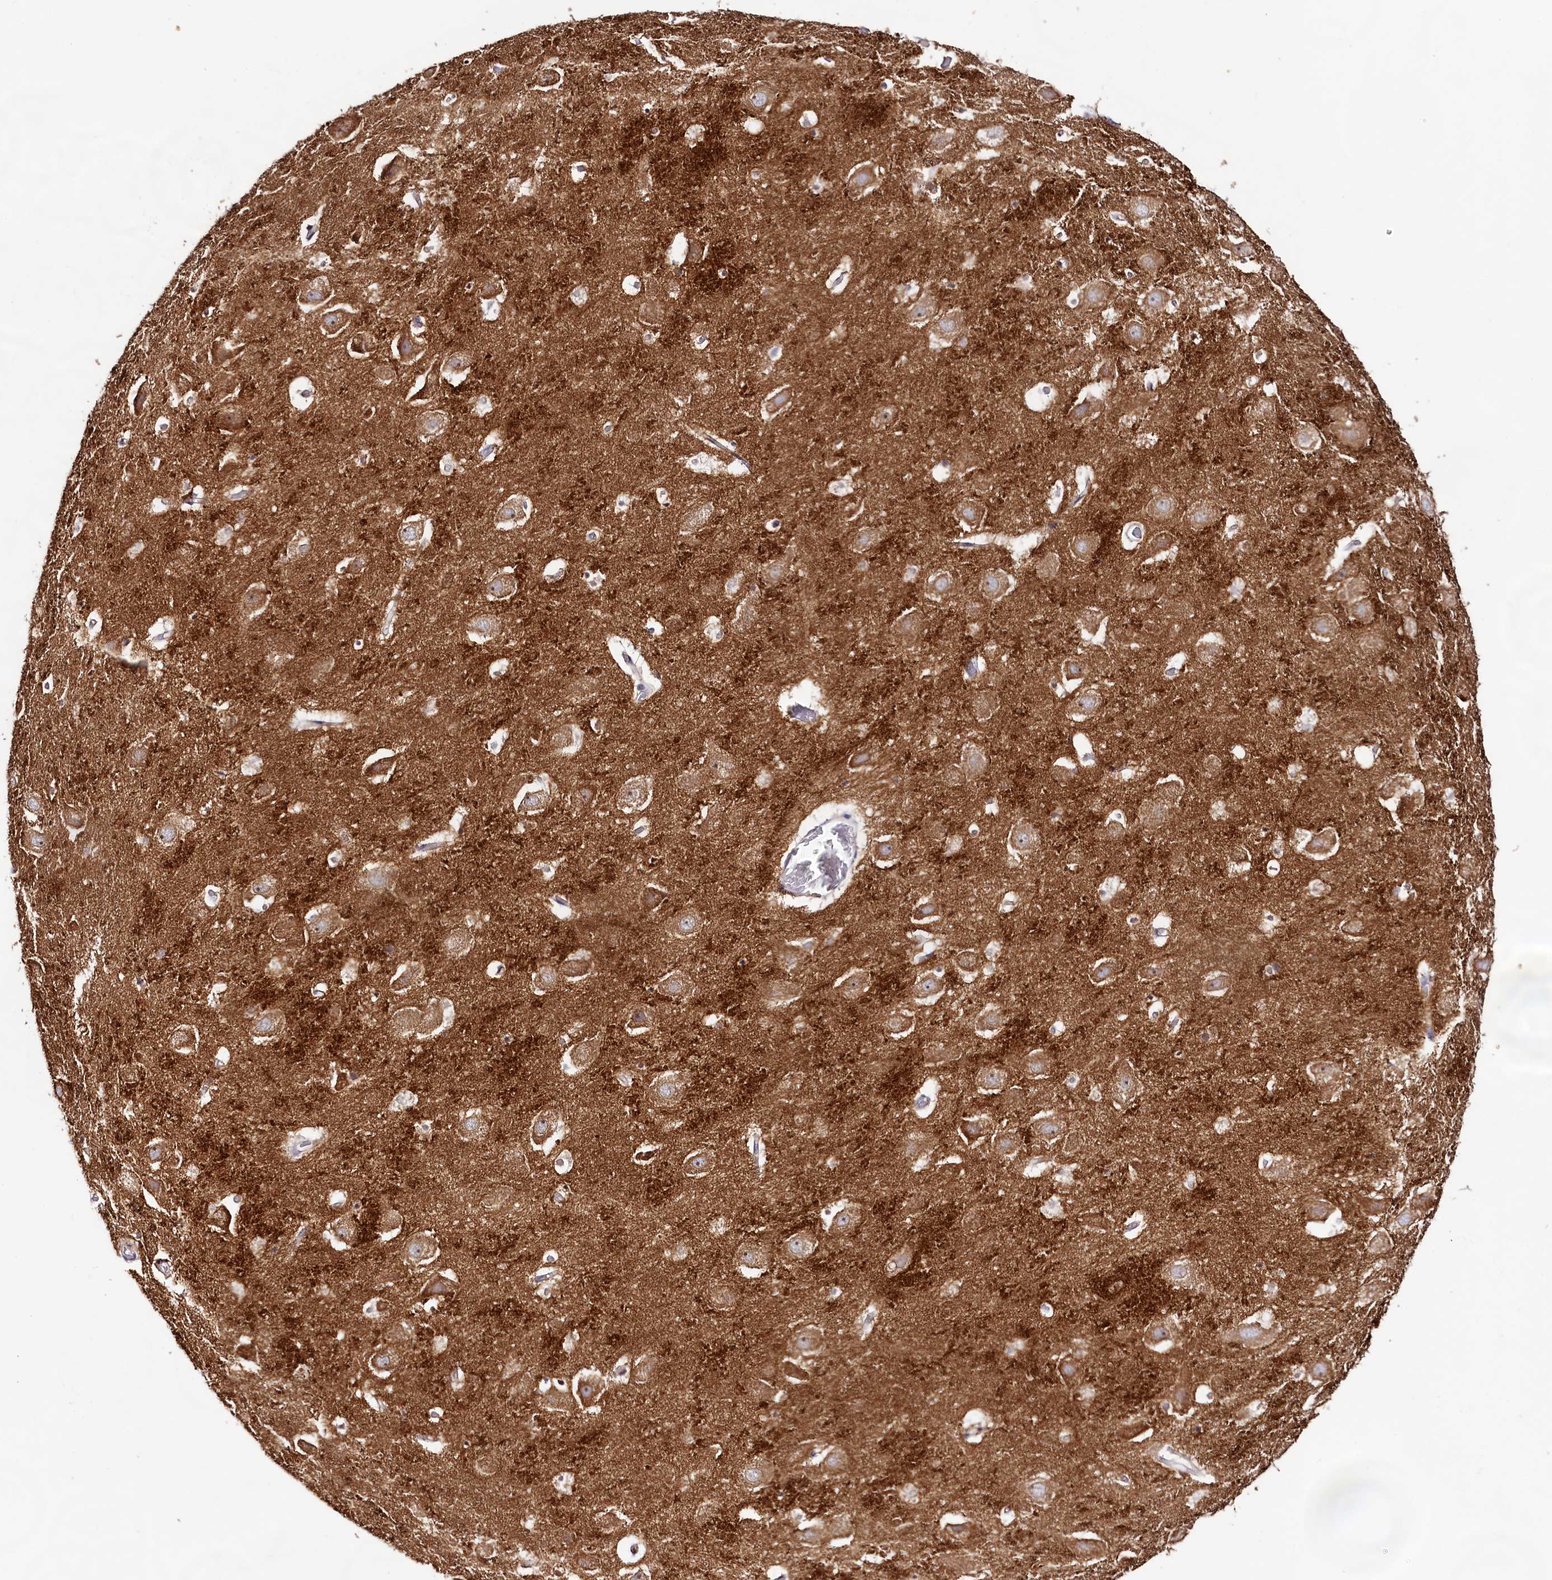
{"staining": {"intensity": "moderate", "quantity": "<25%", "location": "cytoplasmic/membranous"}, "tissue": "hippocampus", "cell_type": "Glial cells", "image_type": "normal", "snomed": [{"axis": "morphology", "description": "Normal tissue, NOS"}, {"axis": "topography", "description": "Hippocampus"}], "caption": "Benign hippocampus shows moderate cytoplasmic/membranous staining in about <25% of glial cells, visualized by immunohistochemistry.", "gene": "DMXL2", "patient": {"sex": "female", "age": 52}}